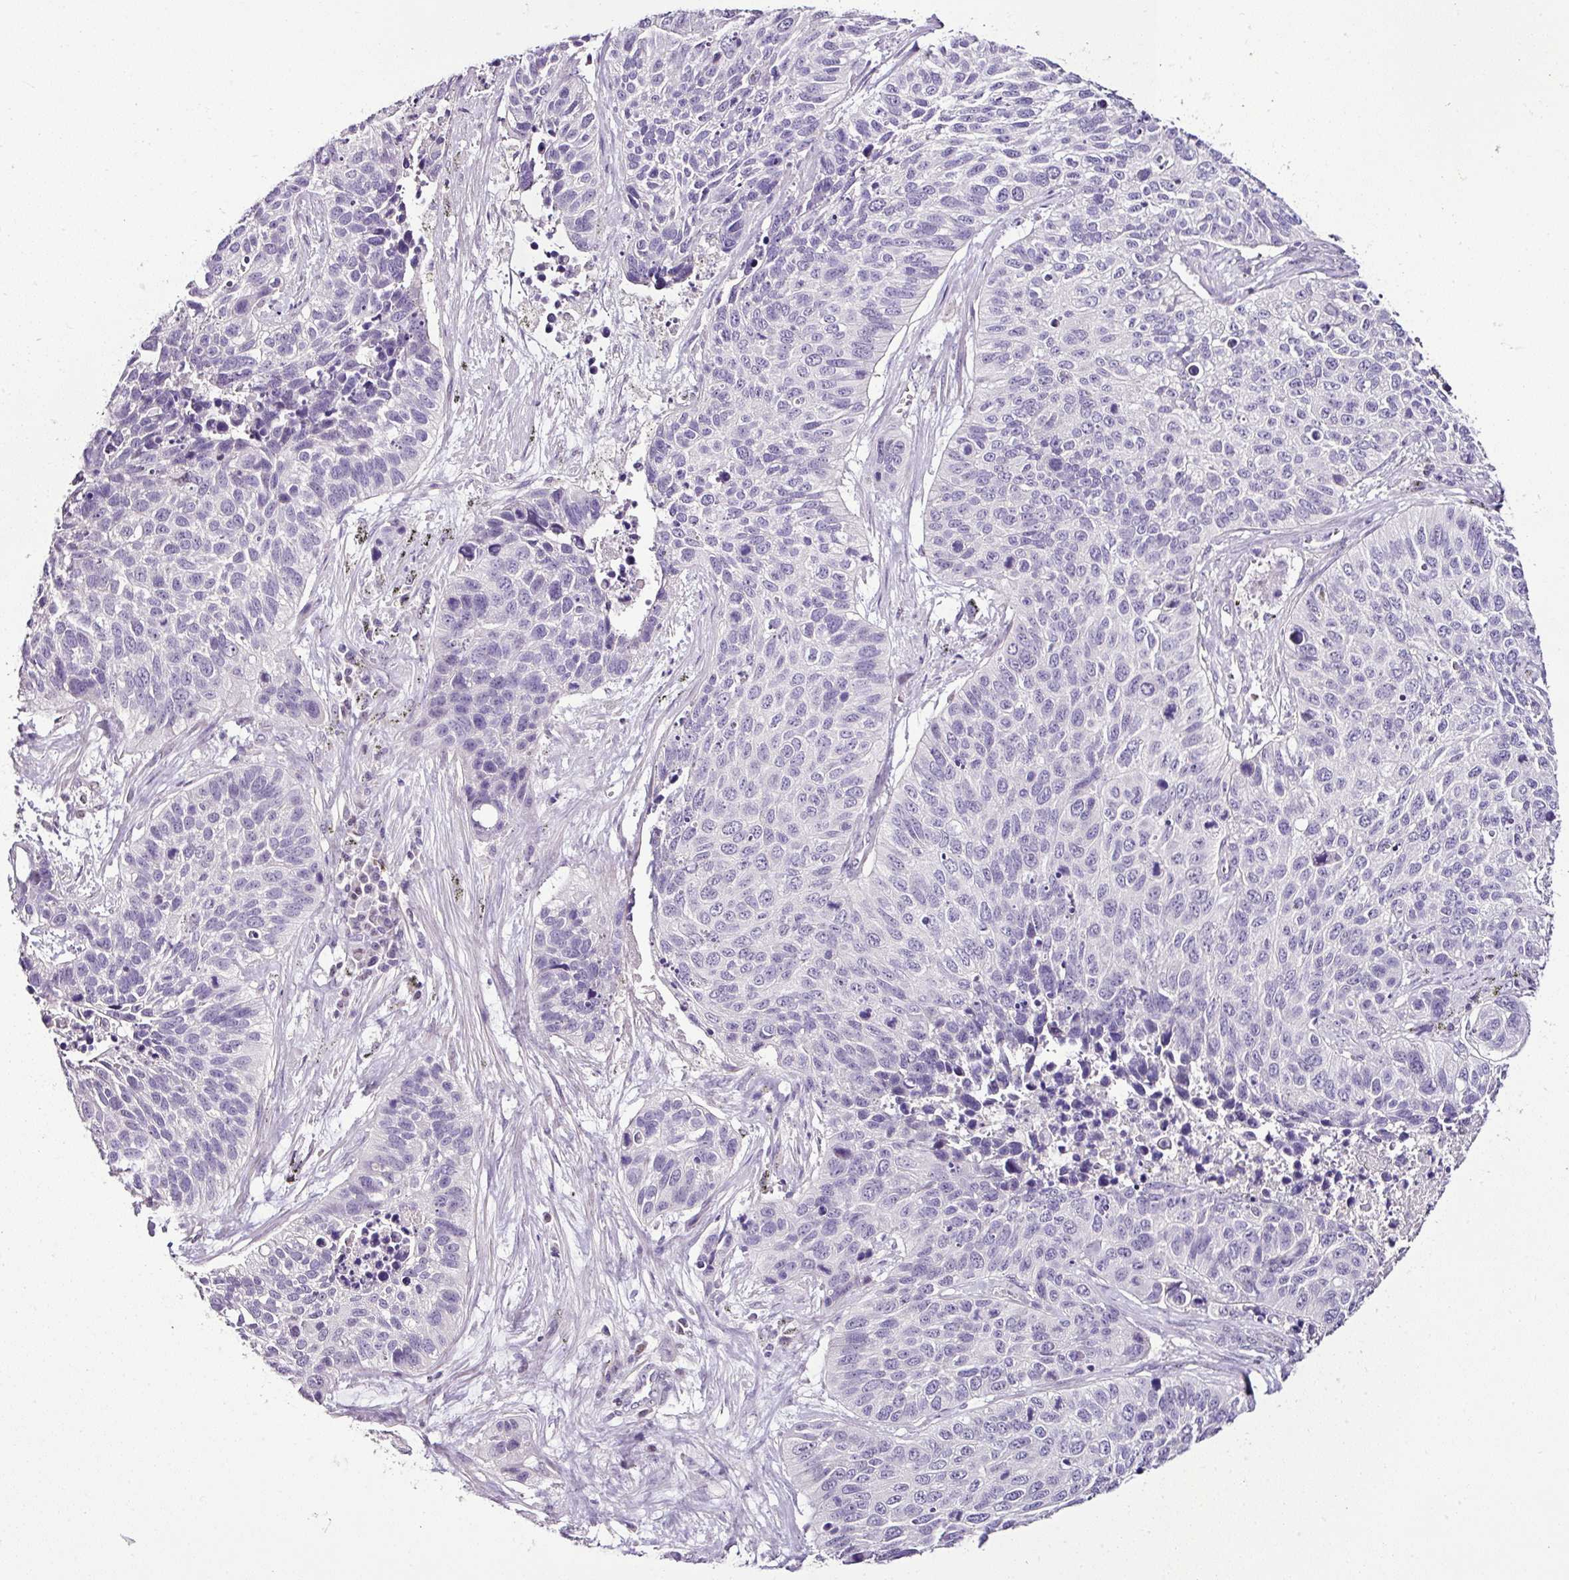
{"staining": {"intensity": "negative", "quantity": "none", "location": "none"}, "tissue": "lung cancer", "cell_type": "Tumor cells", "image_type": "cancer", "snomed": [{"axis": "morphology", "description": "Squamous cell carcinoma, NOS"}, {"axis": "topography", "description": "Lung"}], "caption": "Immunohistochemistry of lung cancer (squamous cell carcinoma) exhibits no expression in tumor cells. (DAB (3,3'-diaminobenzidine) IHC visualized using brightfield microscopy, high magnification).", "gene": "ESR1", "patient": {"sex": "male", "age": 62}}